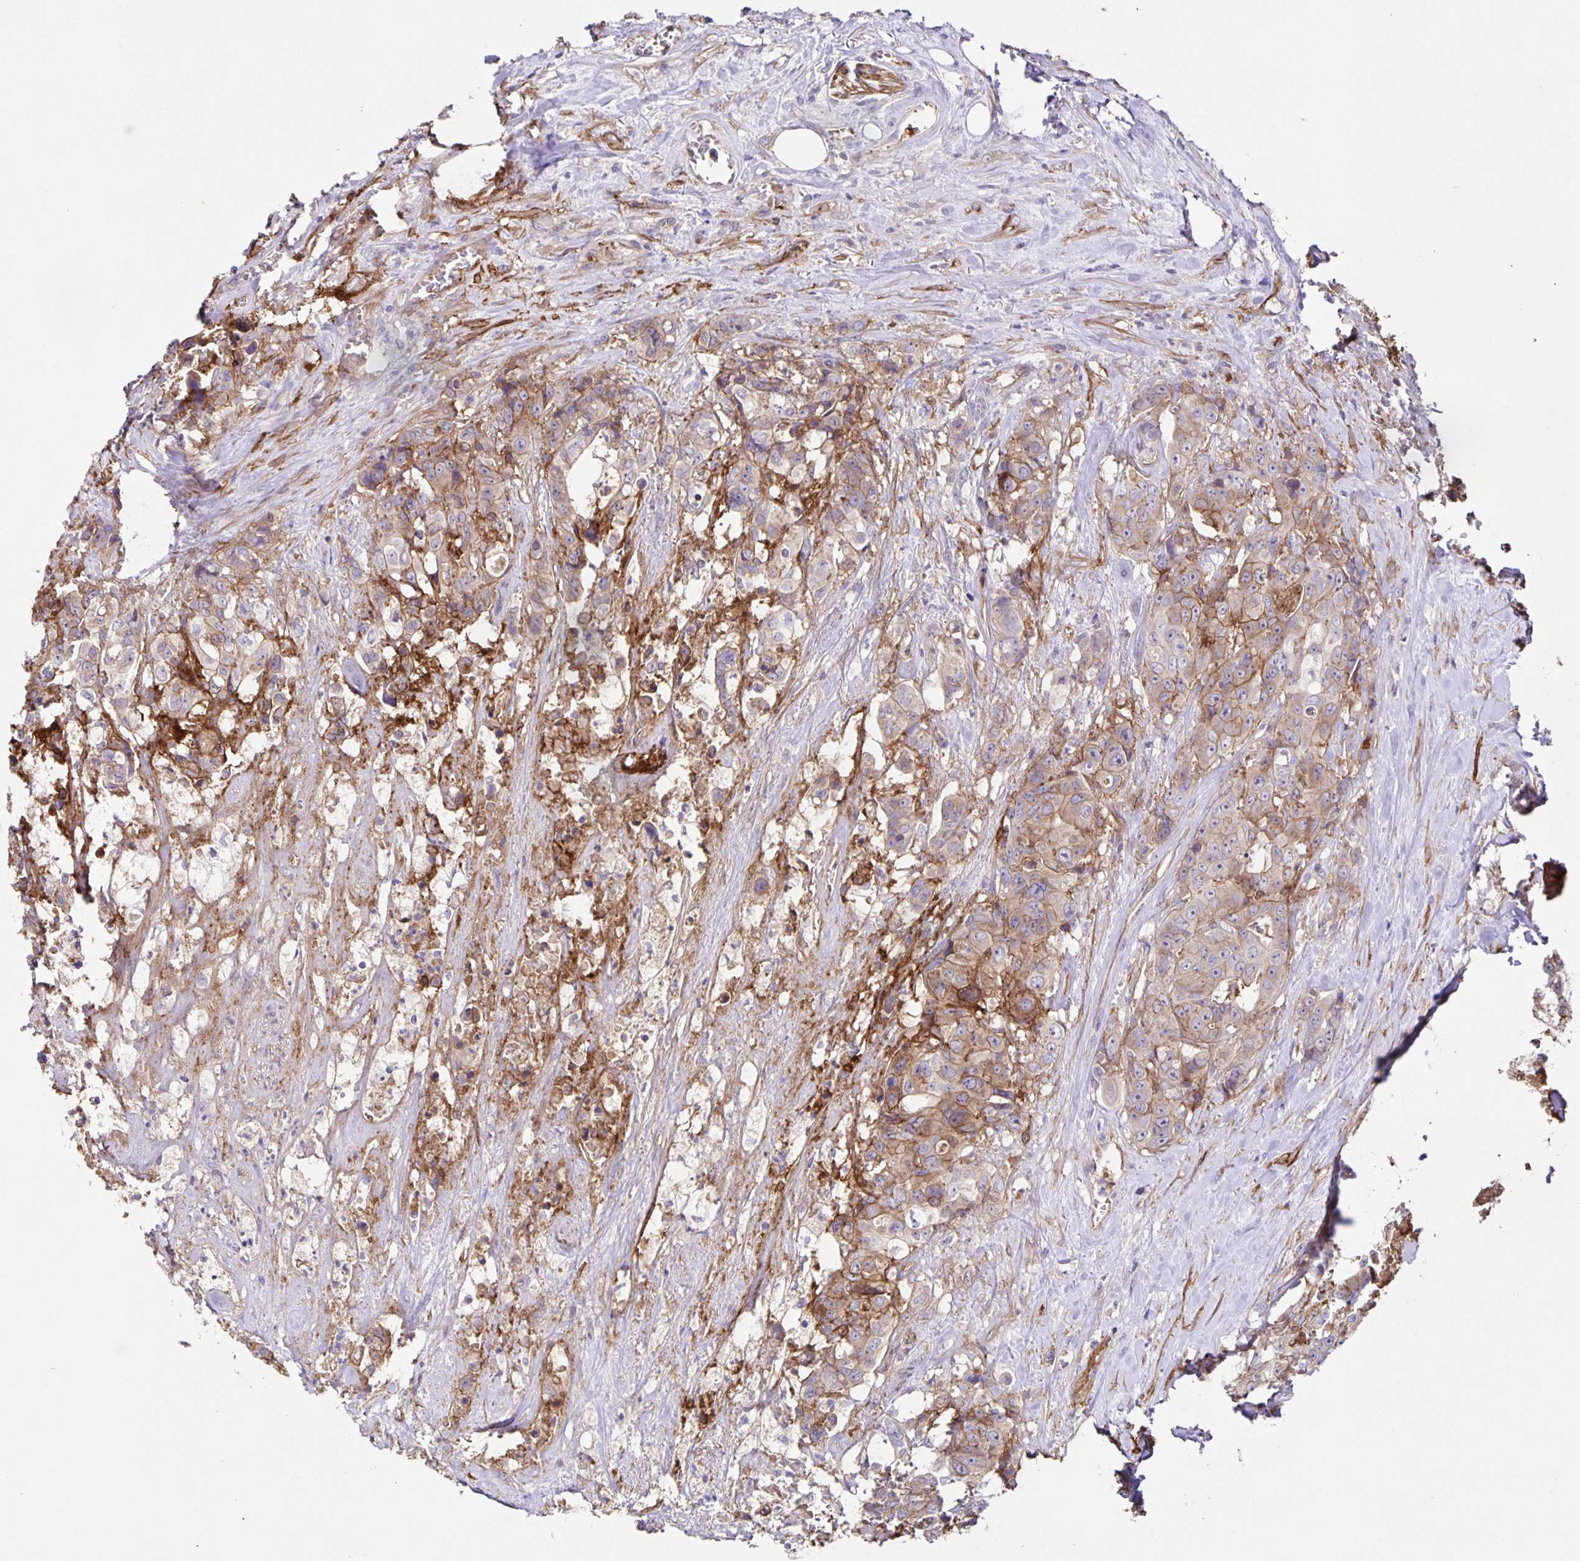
{"staining": {"intensity": "weak", "quantity": "25%-75%", "location": "cytoplasmic/membranous"}, "tissue": "colorectal cancer", "cell_type": "Tumor cells", "image_type": "cancer", "snomed": [{"axis": "morphology", "description": "Adenocarcinoma, NOS"}, {"axis": "topography", "description": "Rectum"}], "caption": "This micrograph reveals immunohistochemistry staining of human adenocarcinoma (colorectal), with low weak cytoplasmic/membranous expression in about 25%-75% of tumor cells.", "gene": "ITGA2", "patient": {"sex": "female", "age": 62}}